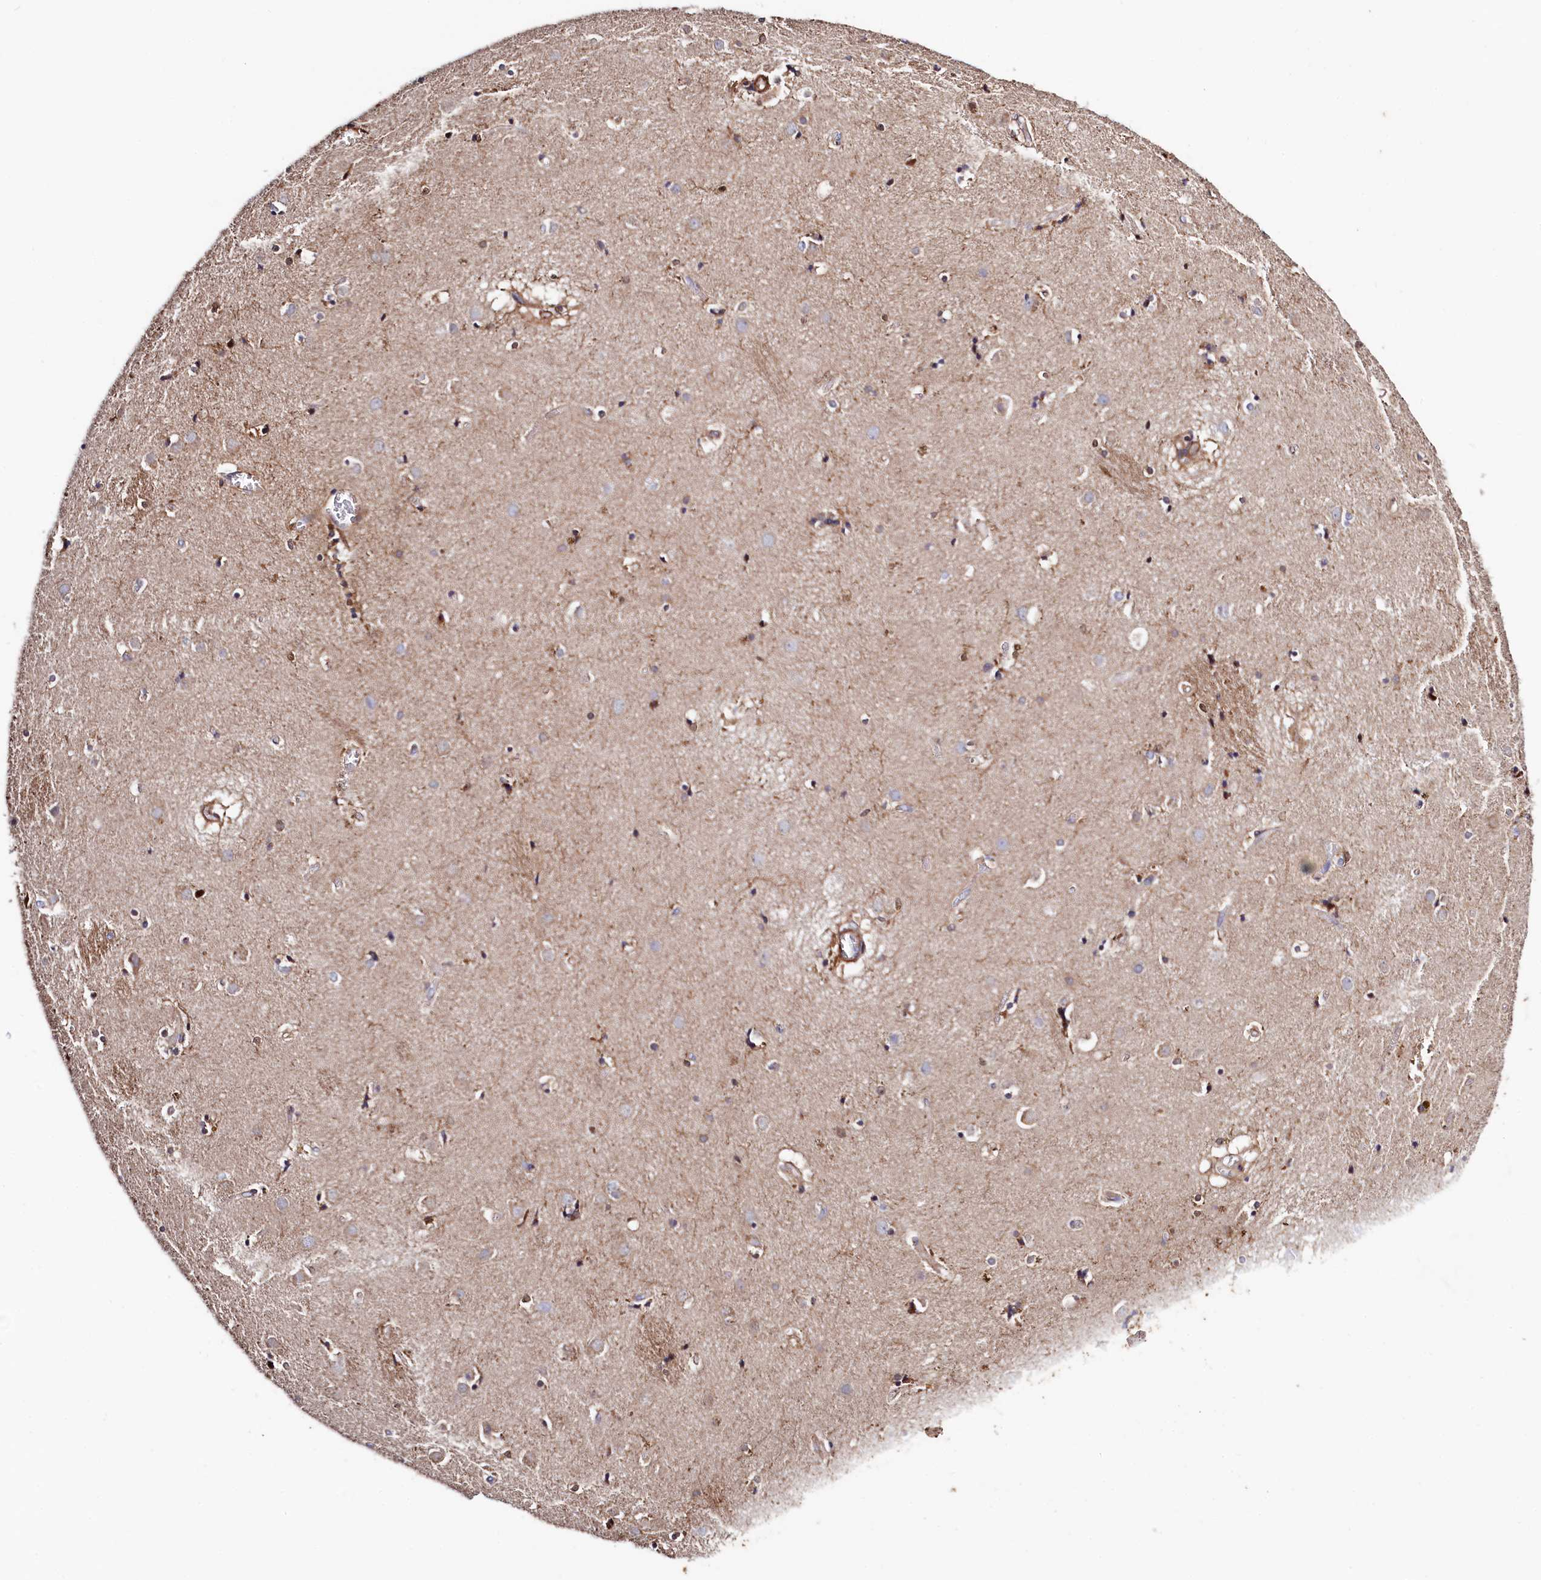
{"staining": {"intensity": "moderate", "quantity": "<25%", "location": "cytoplasmic/membranous"}, "tissue": "caudate", "cell_type": "Glial cells", "image_type": "normal", "snomed": [{"axis": "morphology", "description": "Normal tissue, NOS"}, {"axis": "topography", "description": "Lateral ventricle wall"}], "caption": "Immunohistochemistry (IHC) histopathology image of normal caudate: caudate stained using IHC displays low levels of moderate protein expression localized specifically in the cytoplasmic/membranous of glial cells, appearing as a cytoplasmic/membranous brown color.", "gene": "STAMBPL1", "patient": {"sex": "male", "age": 70}}